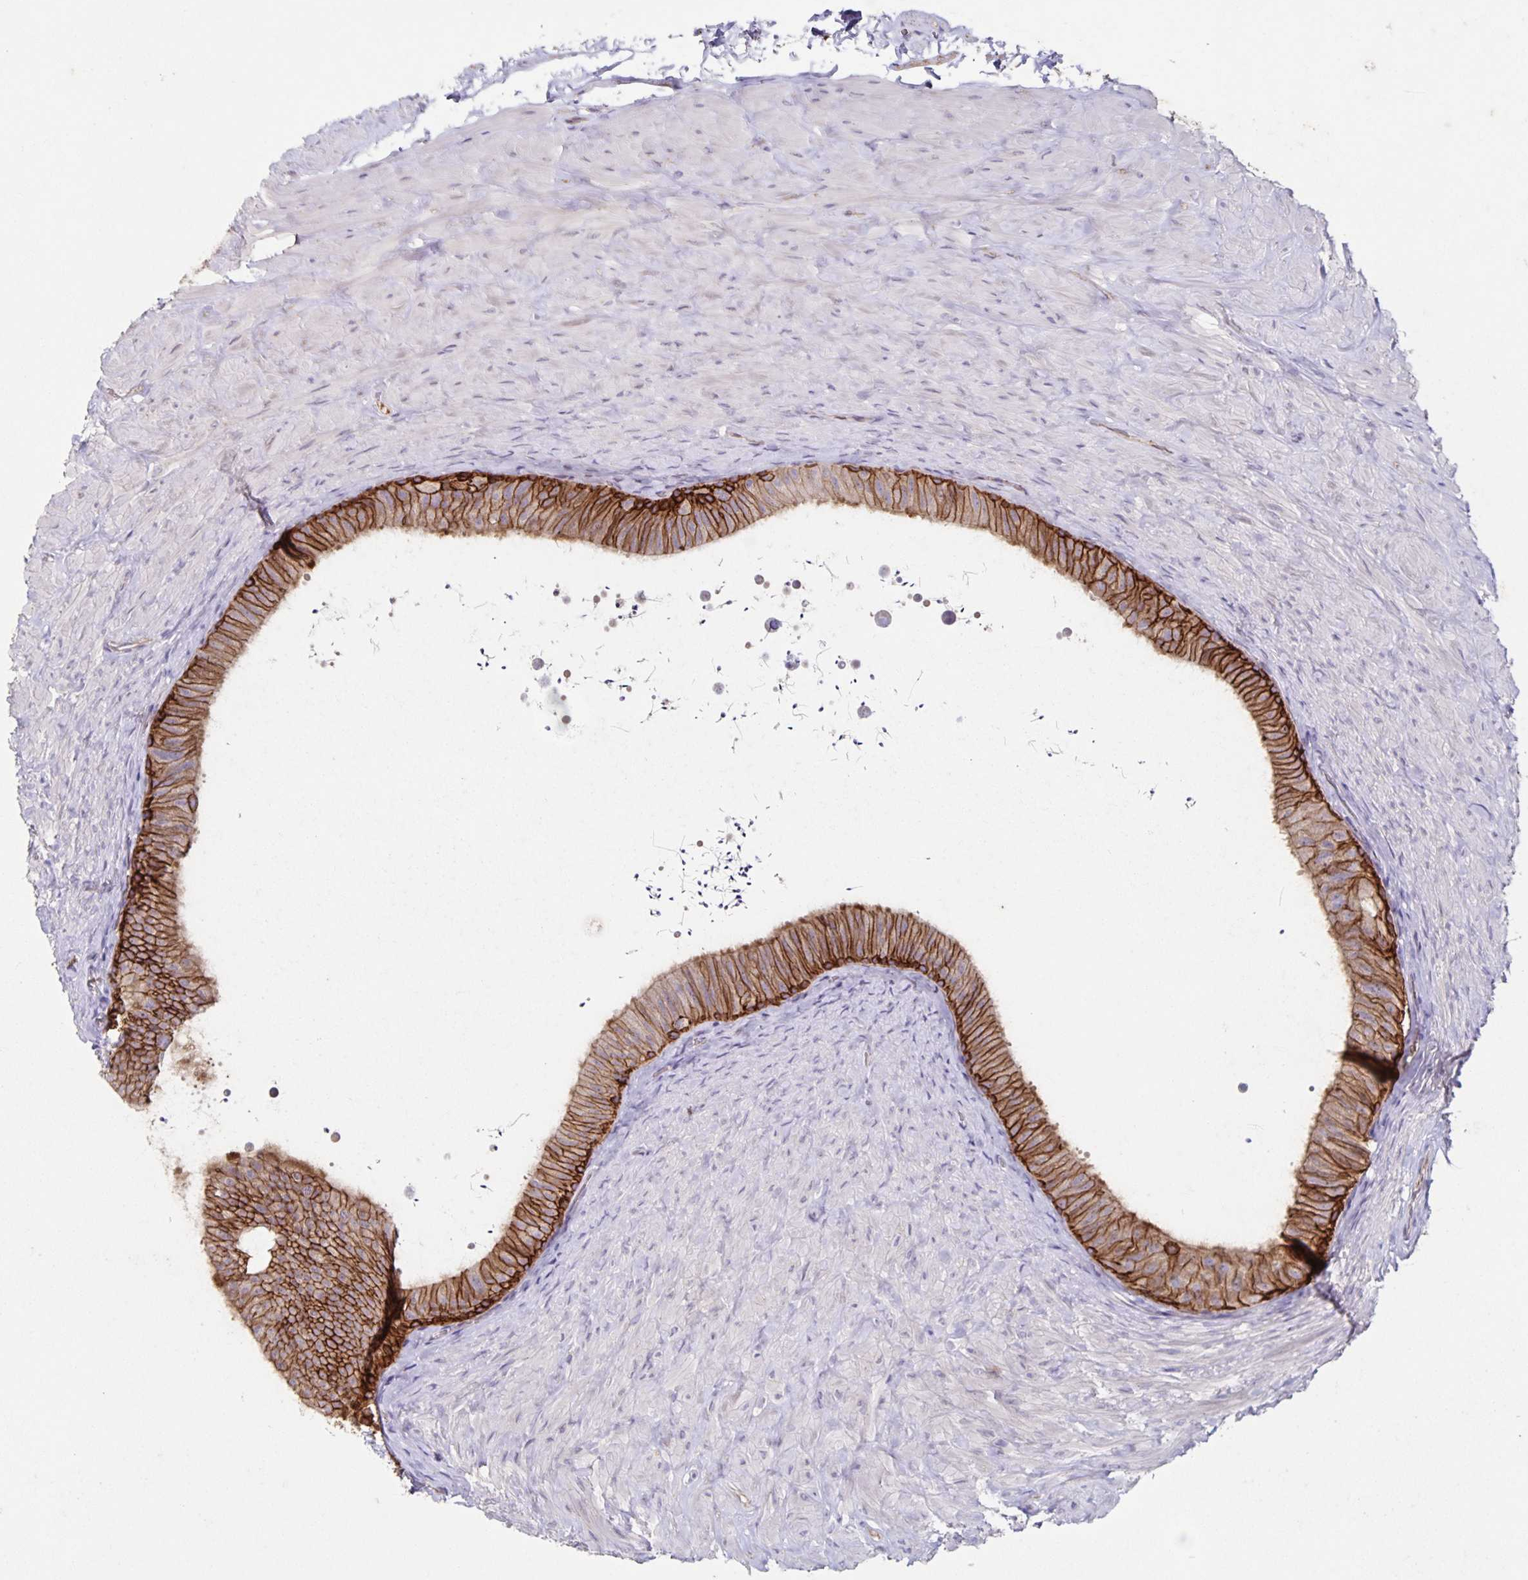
{"staining": {"intensity": "strong", "quantity": "25%-75%", "location": "cytoplasmic/membranous"}, "tissue": "epididymis", "cell_type": "Glandular cells", "image_type": "normal", "snomed": [{"axis": "morphology", "description": "Normal tissue, NOS"}, {"axis": "topography", "description": "Epididymis, spermatic cord, NOS"}, {"axis": "topography", "description": "Epididymis"}], "caption": "Approximately 25%-75% of glandular cells in unremarkable epididymis reveal strong cytoplasmic/membranous protein expression as visualized by brown immunohistochemical staining.", "gene": "ITGA2", "patient": {"sex": "male", "age": 31}}